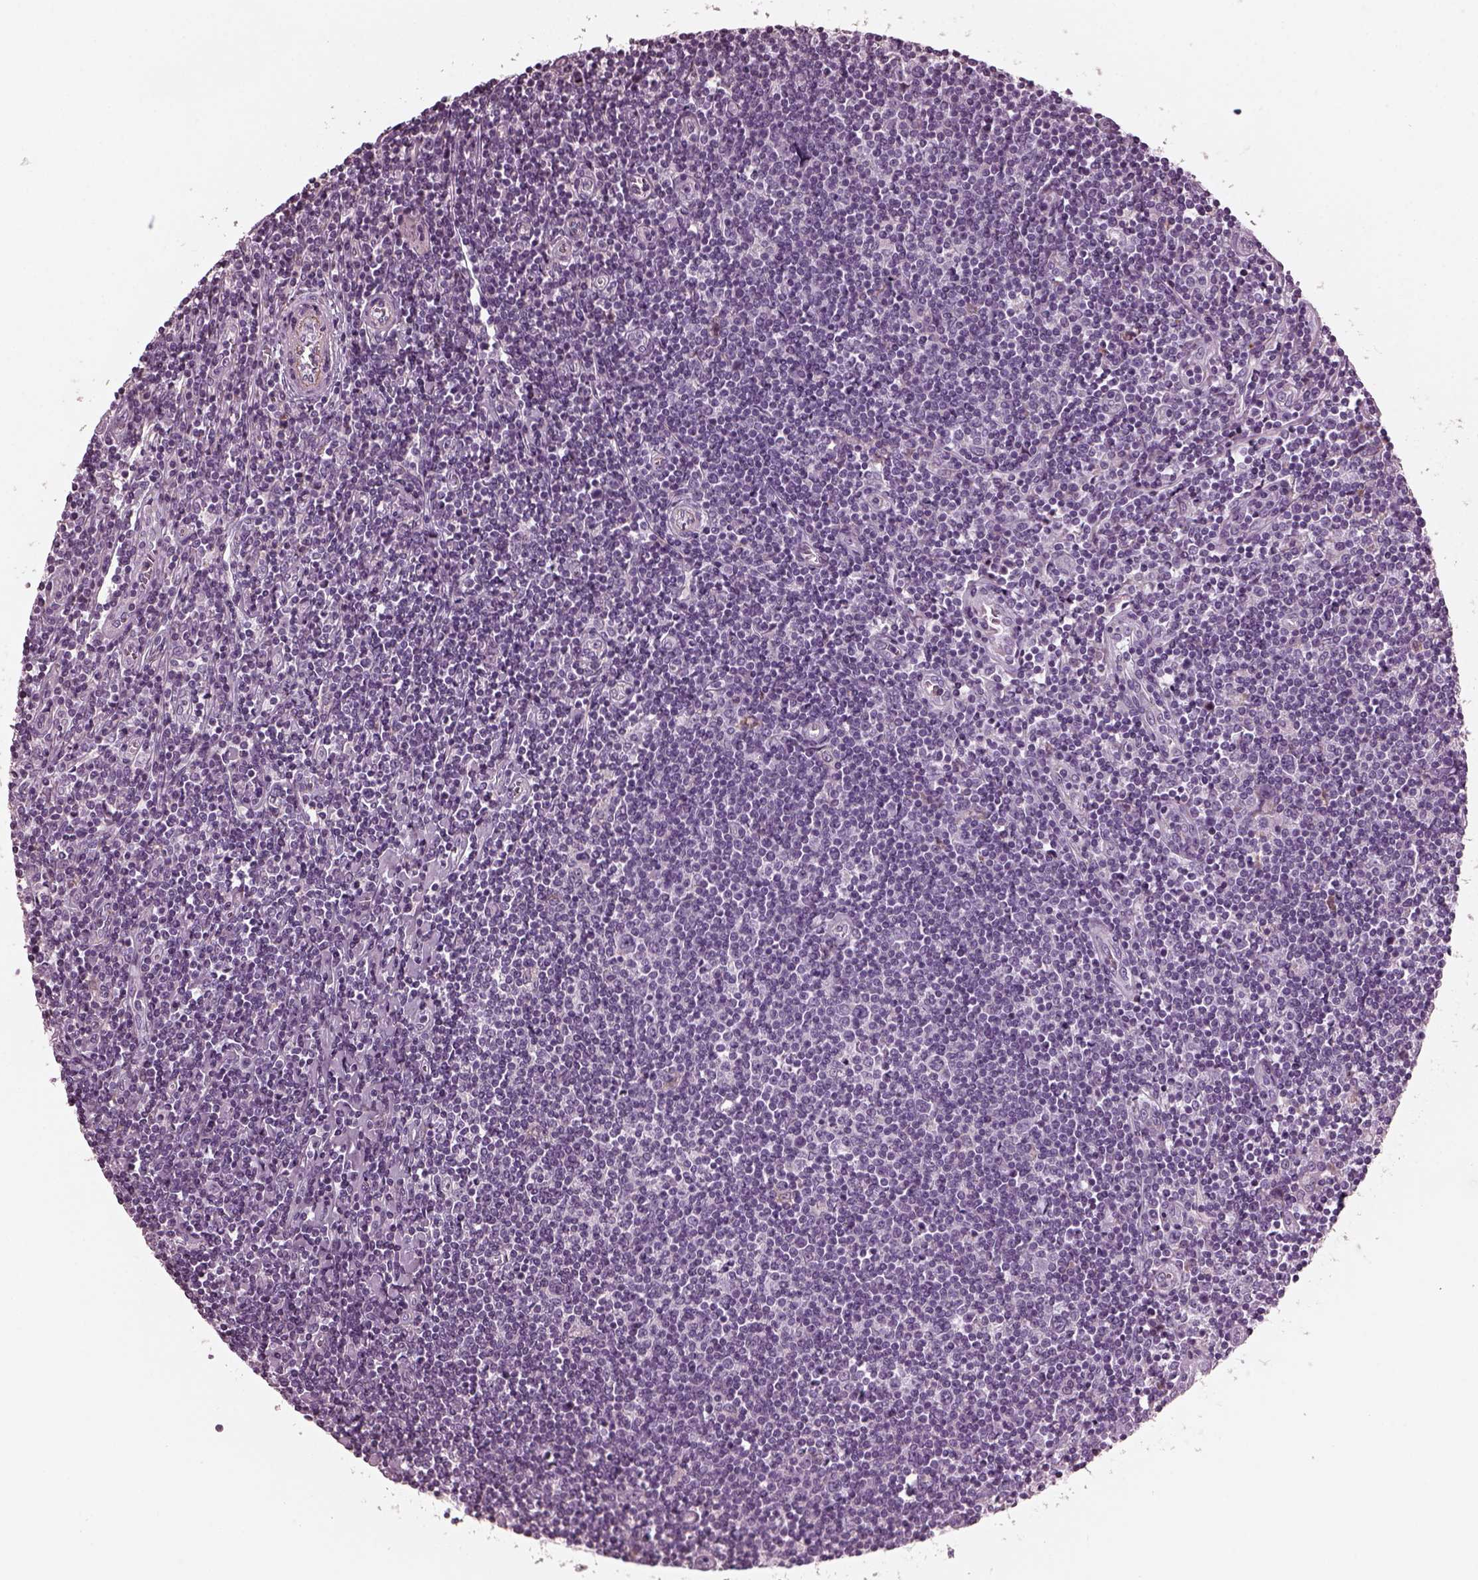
{"staining": {"intensity": "negative", "quantity": "none", "location": "none"}, "tissue": "lymphoma", "cell_type": "Tumor cells", "image_type": "cancer", "snomed": [{"axis": "morphology", "description": "Hodgkin's disease, NOS"}, {"axis": "topography", "description": "Lymph node"}], "caption": "Micrograph shows no protein positivity in tumor cells of Hodgkin's disease tissue.", "gene": "GDF11", "patient": {"sex": "male", "age": 40}}